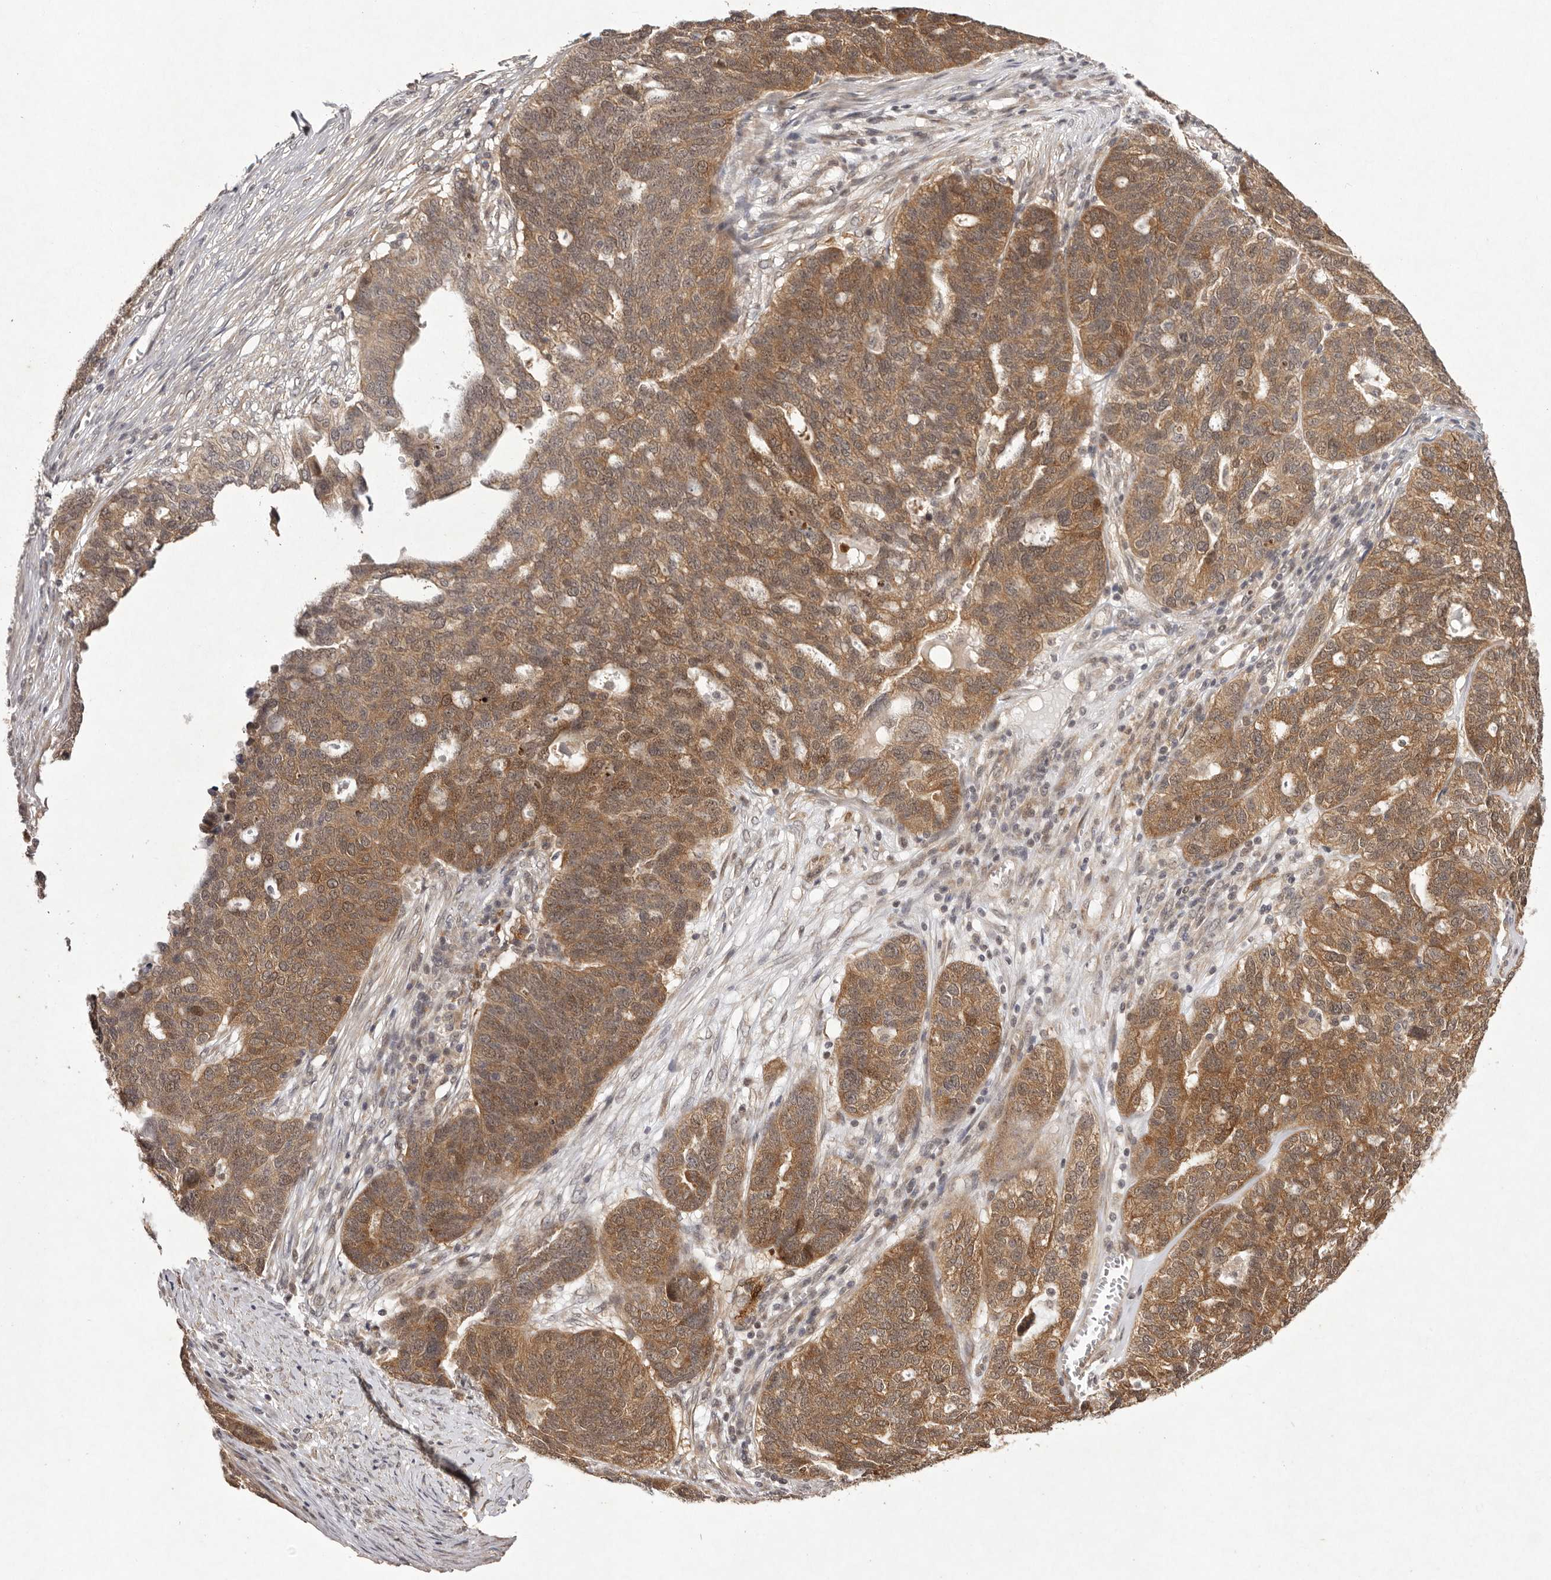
{"staining": {"intensity": "moderate", "quantity": ">75%", "location": "cytoplasmic/membranous"}, "tissue": "ovarian cancer", "cell_type": "Tumor cells", "image_type": "cancer", "snomed": [{"axis": "morphology", "description": "Cystadenocarcinoma, serous, NOS"}, {"axis": "topography", "description": "Ovary"}], "caption": "Immunohistochemistry histopathology image of ovarian cancer stained for a protein (brown), which reveals medium levels of moderate cytoplasmic/membranous positivity in approximately >75% of tumor cells.", "gene": "BUD31", "patient": {"sex": "female", "age": 59}}